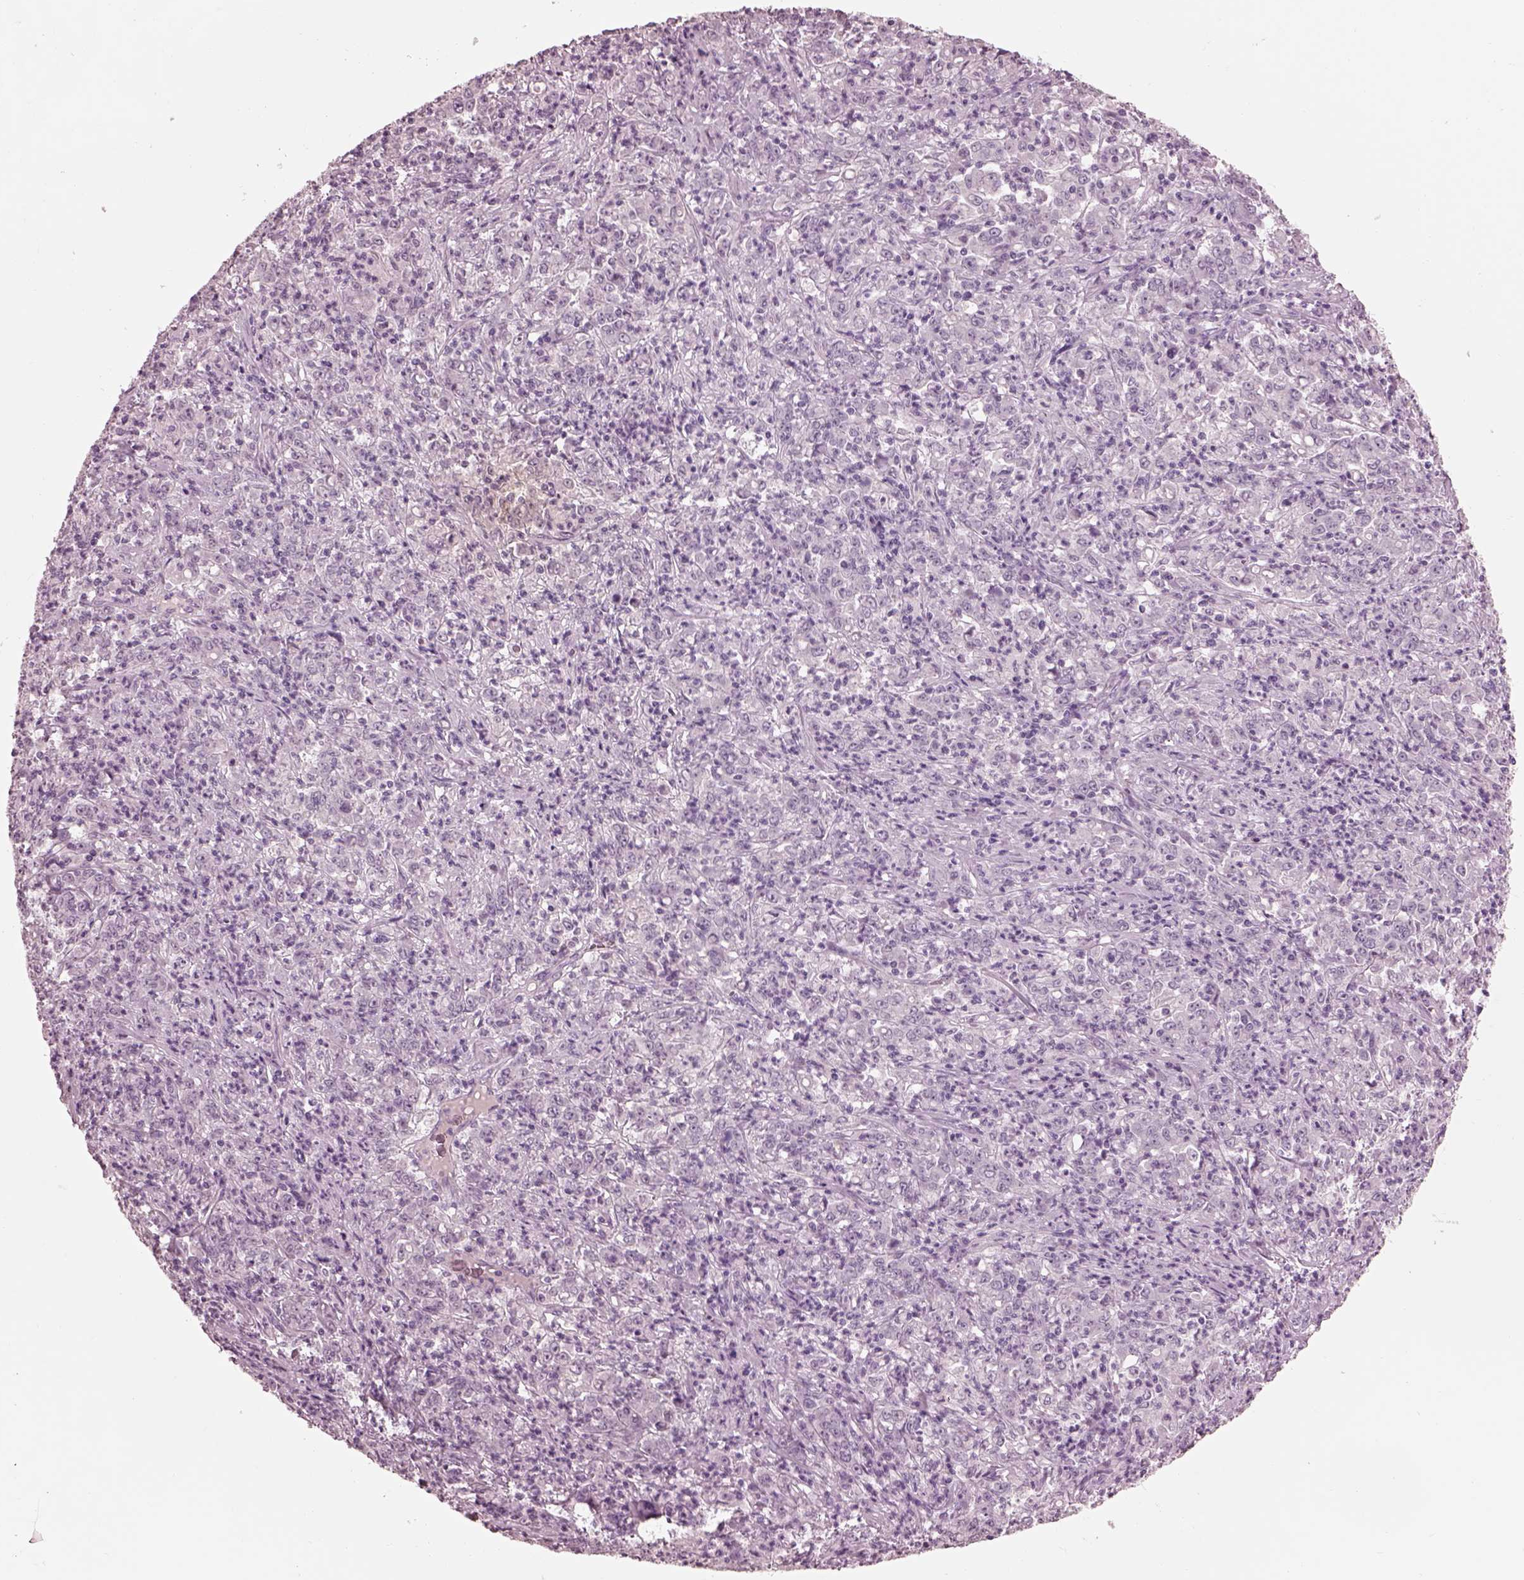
{"staining": {"intensity": "negative", "quantity": "none", "location": "none"}, "tissue": "stomach cancer", "cell_type": "Tumor cells", "image_type": "cancer", "snomed": [{"axis": "morphology", "description": "Adenocarcinoma, NOS"}, {"axis": "topography", "description": "Stomach, lower"}], "caption": "Immunohistochemistry (IHC) of adenocarcinoma (stomach) shows no expression in tumor cells.", "gene": "GARIN4", "patient": {"sex": "female", "age": 71}}